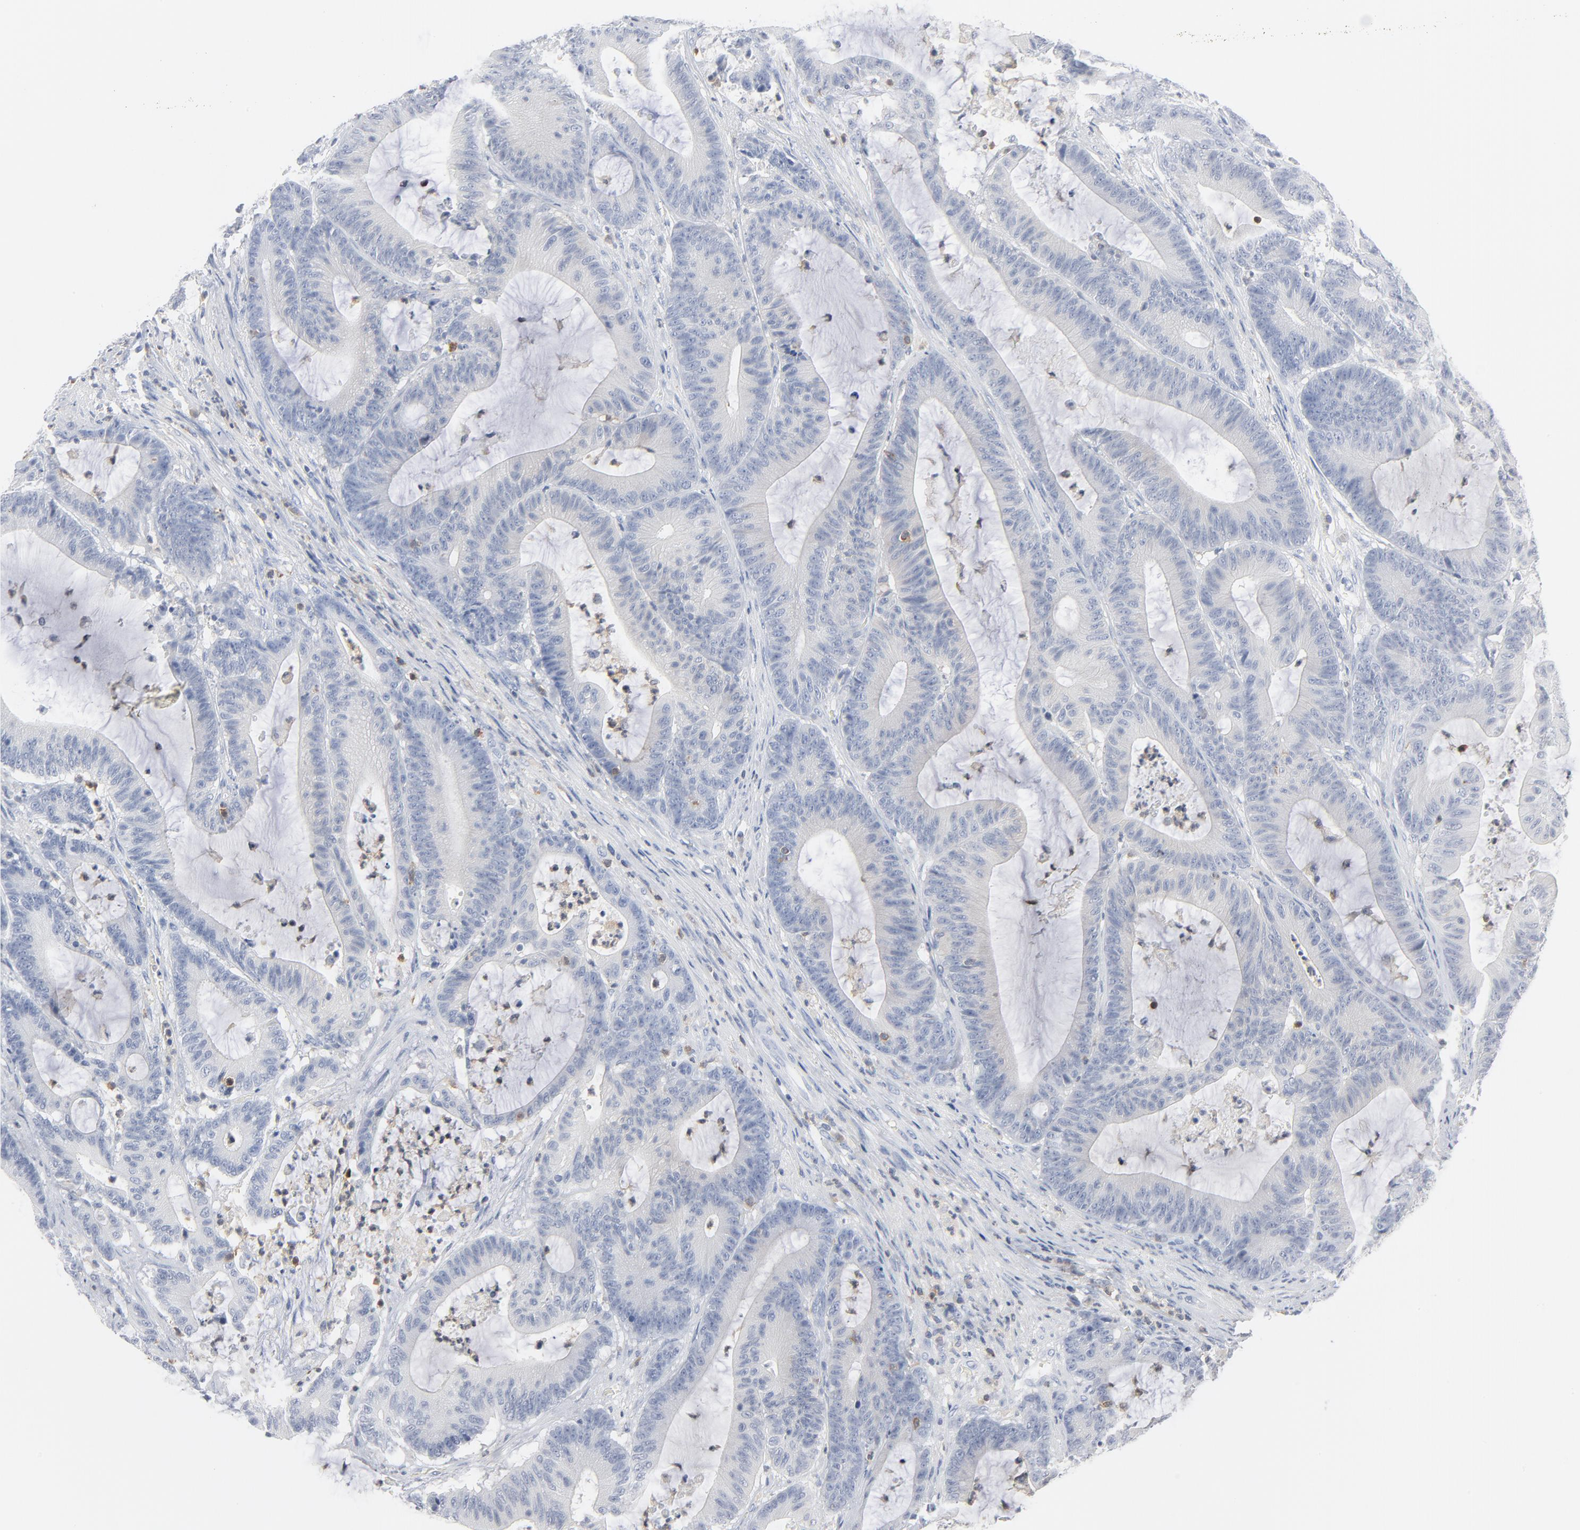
{"staining": {"intensity": "negative", "quantity": "none", "location": "none"}, "tissue": "colorectal cancer", "cell_type": "Tumor cells", "image_type": "cancer", "snomed": [{"axis": "morphology", "description": "Adenocarcinoma, NOS"}, {"axis": "topography", "description": "Colon"}], "caption": "Tumor cells show no significant protein expression in colorectal cancer (adenocarcinoma).", "gene": "PTK2B", "patient": {"sex": "female", "age": 84}}